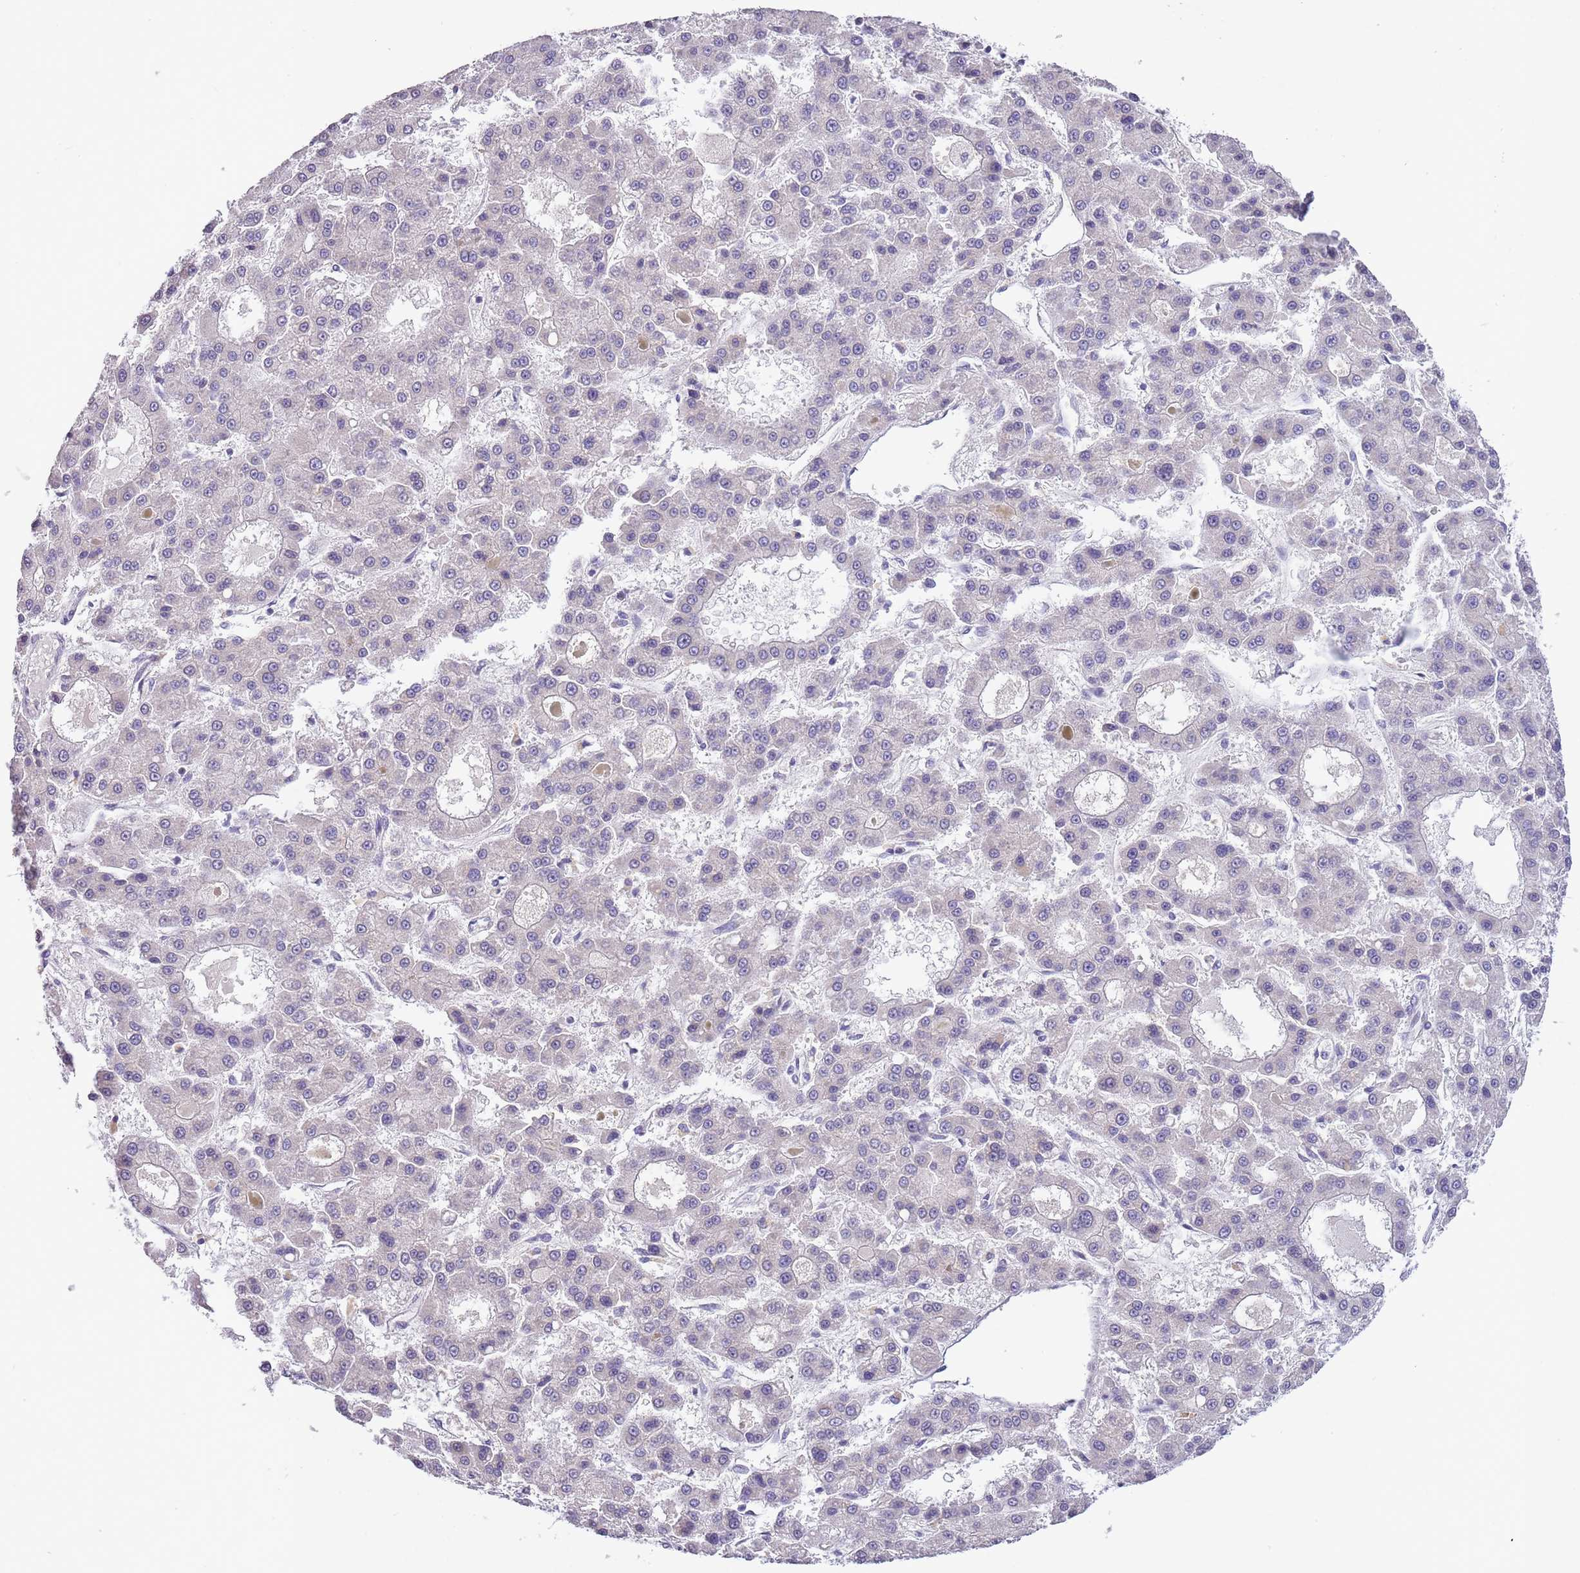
{"staining": {"intensity": "negative", "quantity": "none", "location": "none"}, "tissue": "liver cancer", "cell_type": "Tumor cells", "image_type": "cancer", "snomed": [{"axis": "morphology", "description": "Carcinoma, Hepatocellular, NOS"}, {"axis": "topography", "description": "Liver"}], "caption": "The photomicrograph shows no significant positivity in tumor cells of liver hepatocellular carcinoma.", "gene": "ZNF658", "patient": {"sex": "male", "age": 70}}